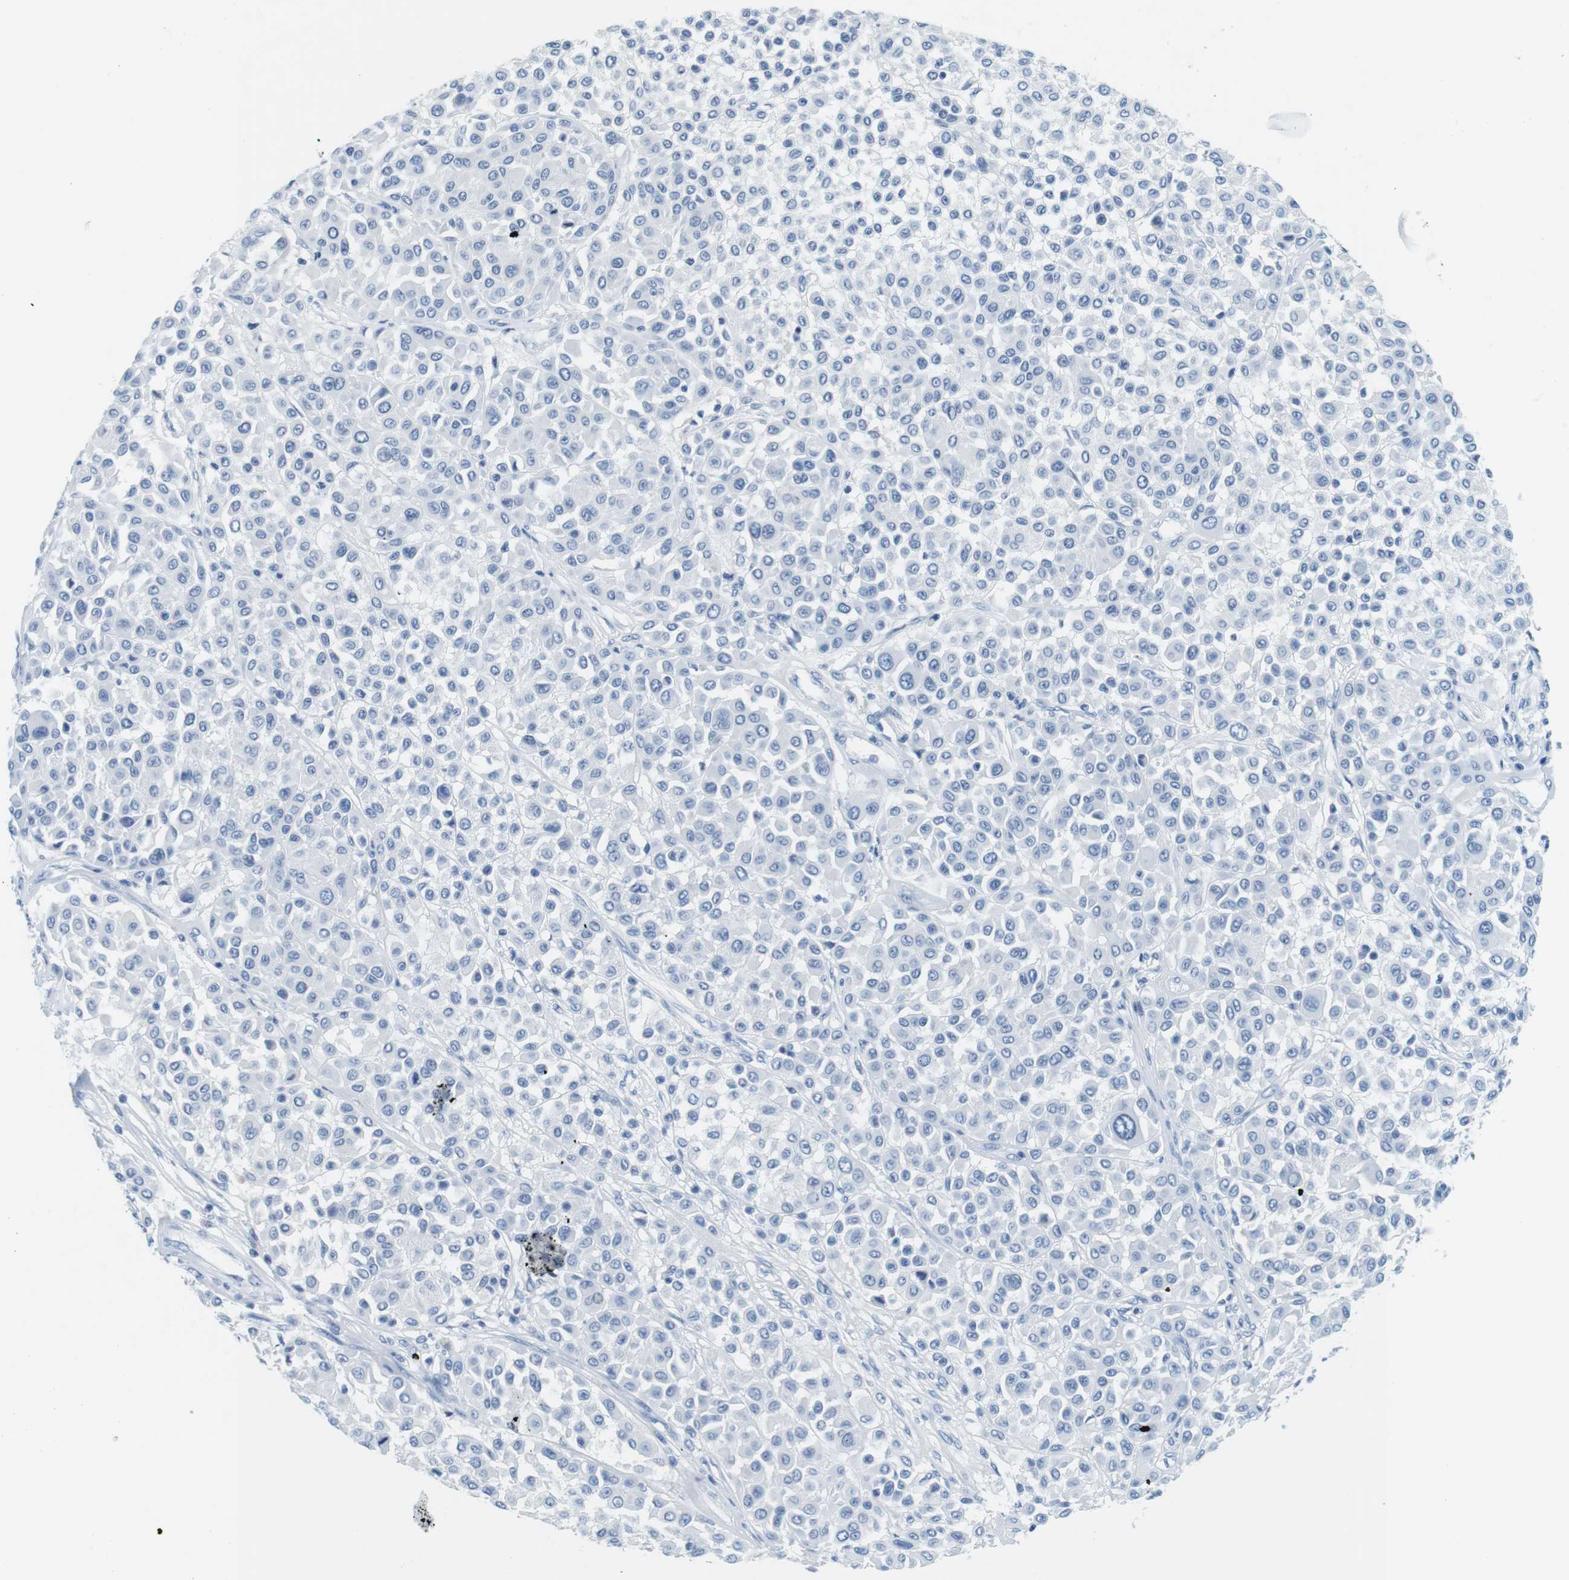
{"staining": {"intensity": "negative", "quantity": "none", "location": "none"}, "tissue": "melanoma", "cell_type": "Tumor cells", "image_type": "cancer", "snomed": [{"axis": "morphology", "description": "Malignant melanoma, Metastatic site"}, {"axis": "topography", "description": "Soft tissue"}], "caption": "IHC histopathology image of neoplastic tissue: human malignant melanoma (metastatic site) stained with DAB (3,3'-diaminobenzidine) demonstrates no significant protein expression in tumor cells.", "gene": "CYP2C9", "patient": {"sex": "male", "age": 41}}